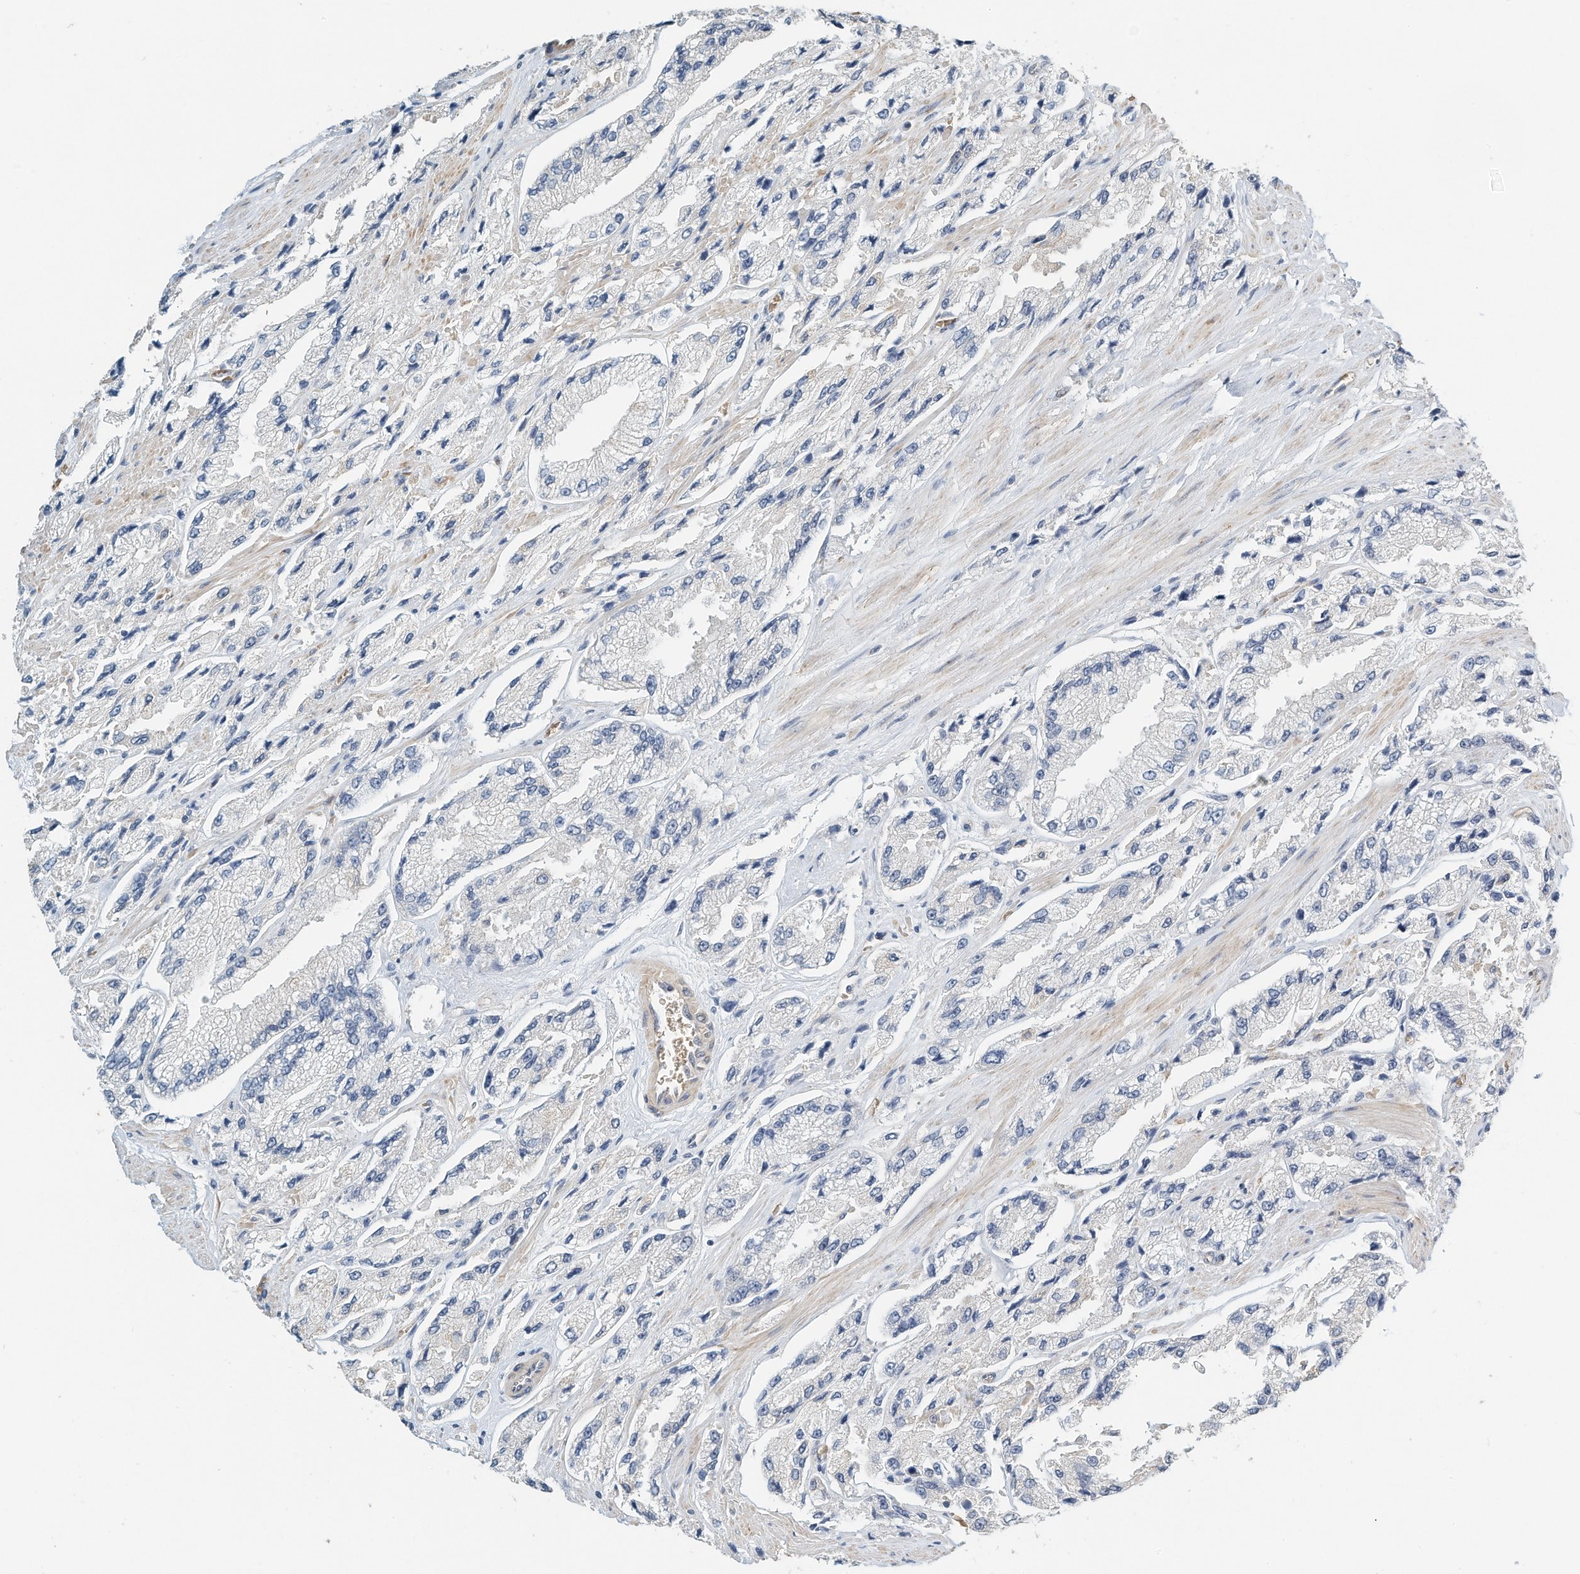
{"staining": {"intensity": "negative", "quantity": "none", "location": "none"}, "tissue": "prostate cancer", "cell_type": "Tumor cells", "image_type": "cancer", "snomed": [{"axis": "morphology", "description": "Adenocarcinoma, High grade"}, {"axis": "topography", "description": "Prostate"}], "caption": "Immunohistochemical staining of prostate cancer (adenocarcinoma (high-grade)) reveals no significant staining in tumor cells.", "gene": "RCAN3", "patient": {"sex": "male", "age": 58}}